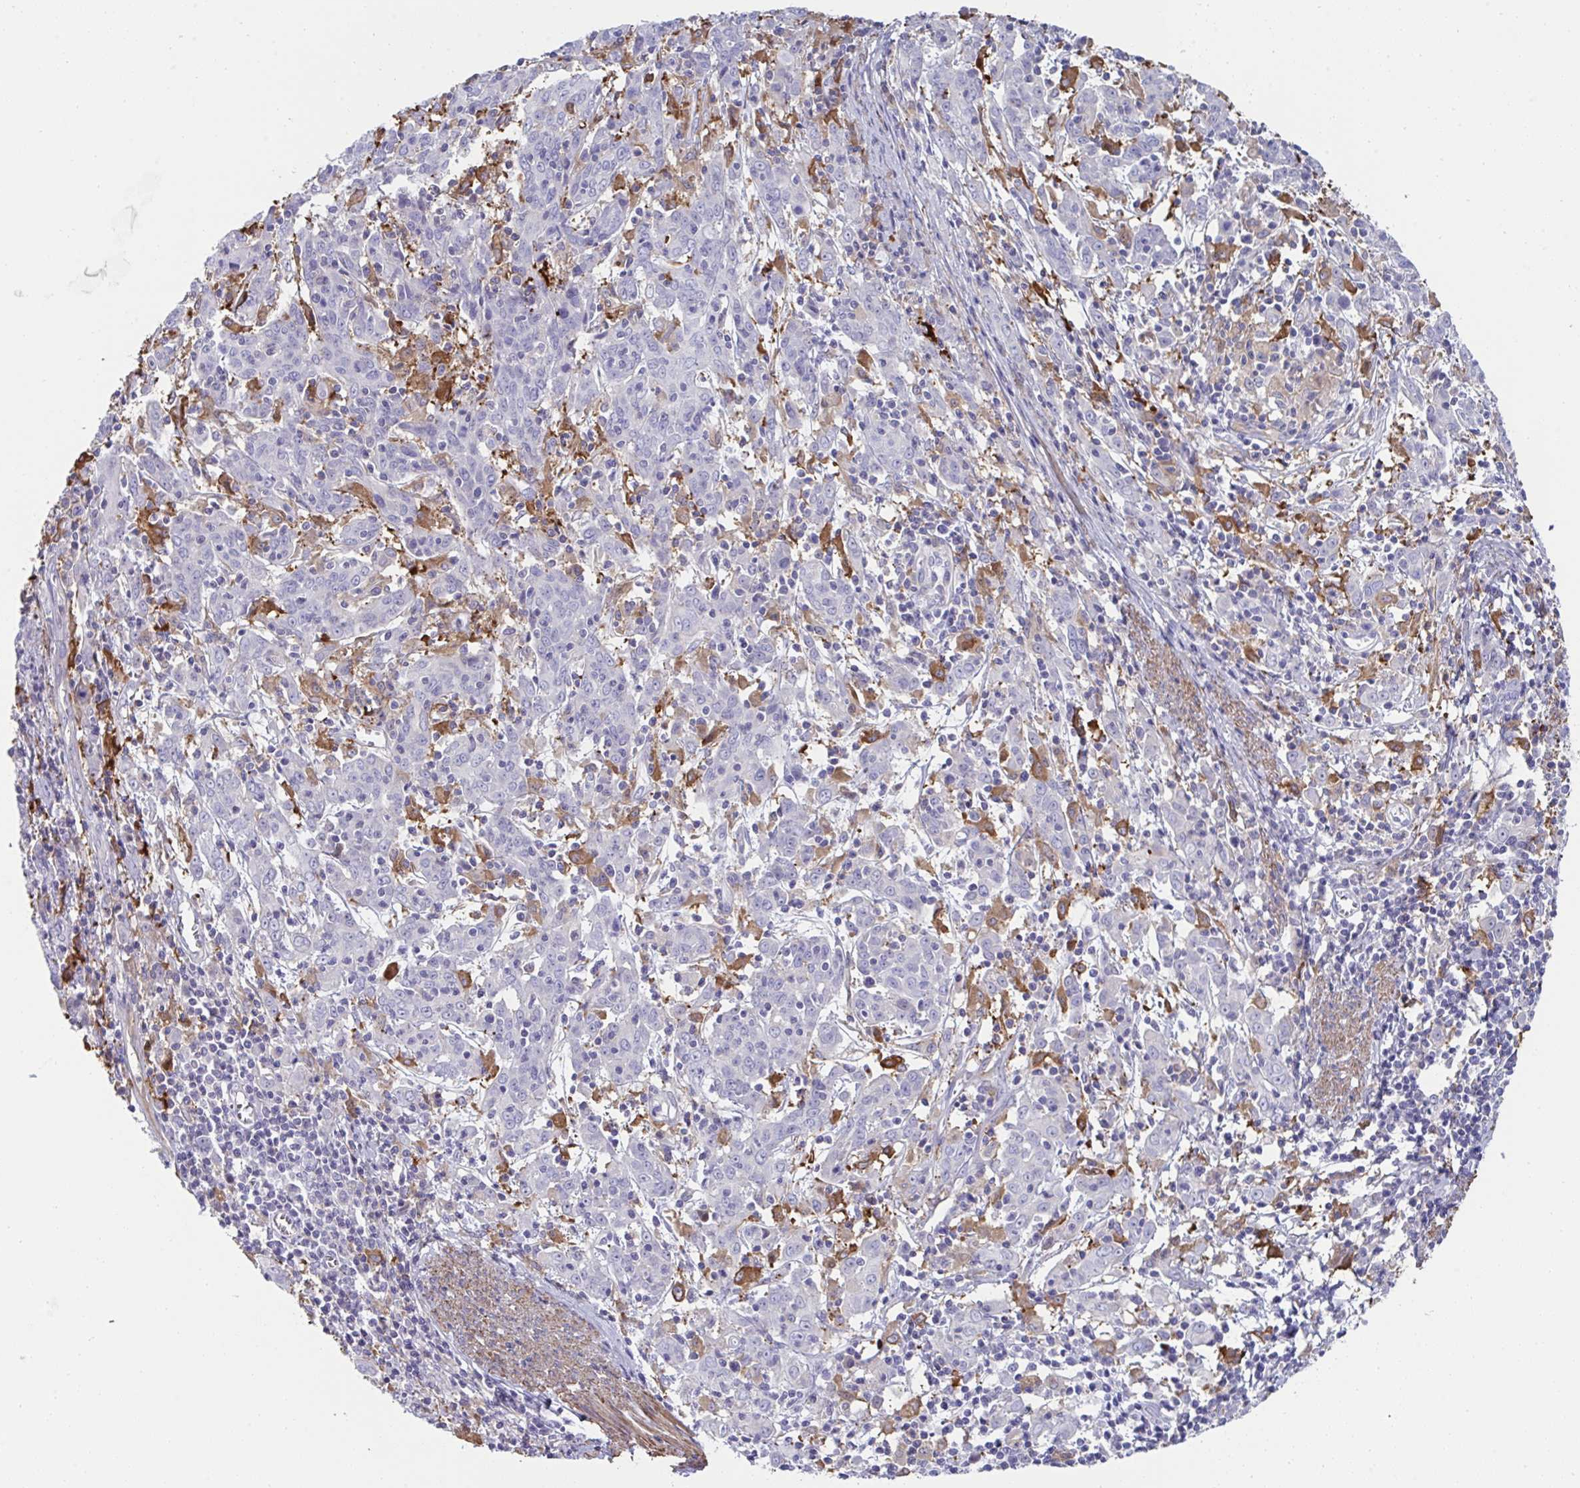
{"staining": {"intensity": "negative", "quantity": "none", "location": "none"}, "tissue": "cervical cancer", "cell_type": "Tumor cells", "image_type": "cancer", "snomed": [{"axis": "morphology", "description": "Squamous cell carcinoma, NOS"}, {"axis": "topography", "description": "Cervix"}], "caption": "Tumor cells show no significant staining in cervical cancer (squamous cell carcinoma). The staining is performed using DAB (3,3'-diaminobenzidine) brown chromogen with nuclei counter-stained in using hematoxylin.", "gene": "FBXL13", "patient": {"sex": "female", "age": 67}}